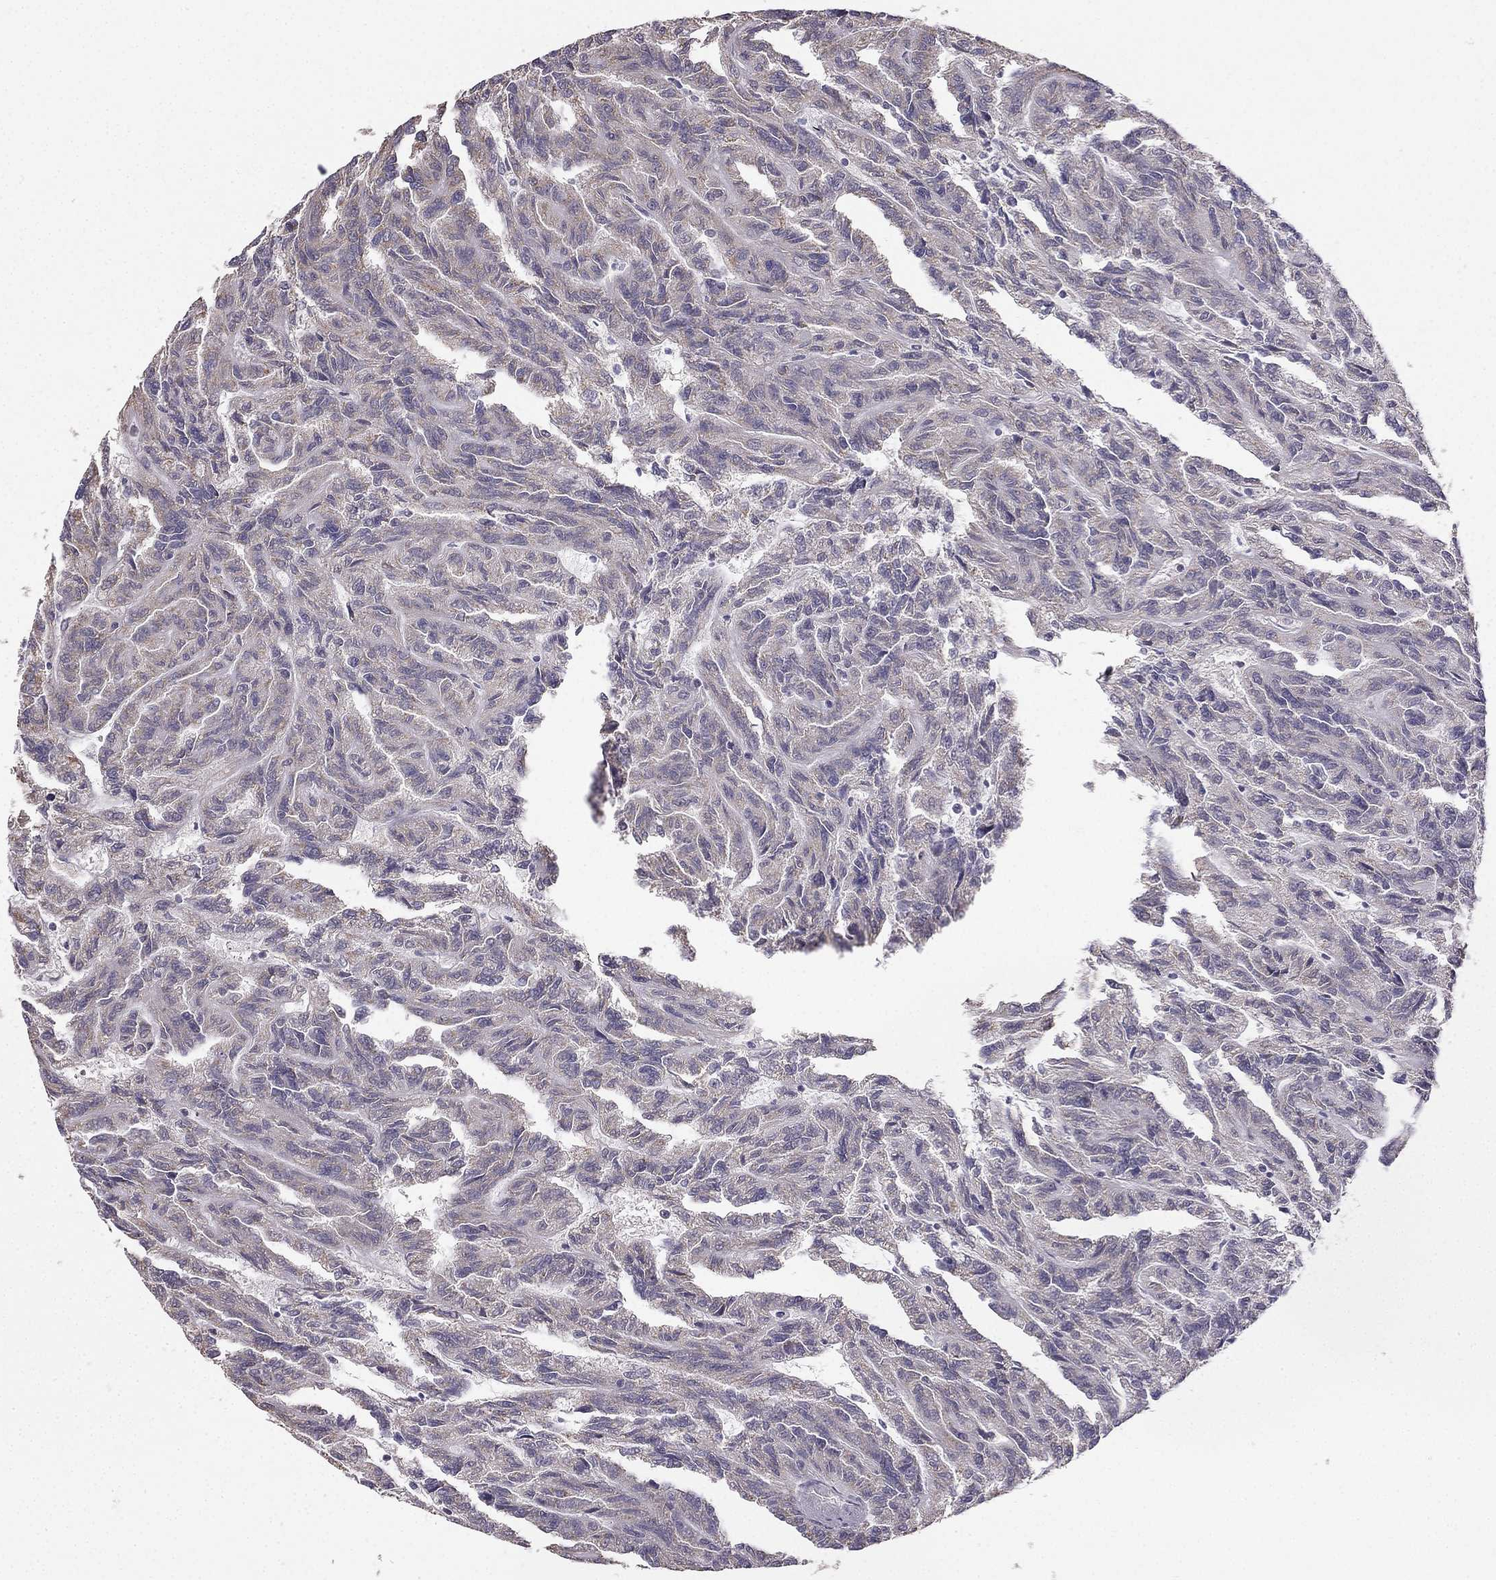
{"staining": {"intensity": "weak", "quantity": "25%-75%", "location": "cytoplasmic/membranous"}, "tissue": "renal cancer", "cell_type": "Tumor cells", "image_type": "cancer", "snomed": [{"axis": "morphology", "description": "Adenocarcinoma, NOS"}, {"axis": "topography", "description": "Kidney"}], "caption": "Human renal cancer (adenocarcinoma) stained with a brown dye displays weak cytoplasmic/membranous positive staining in approximately 25%-75% of tumor cells.", "gene": "TSPYL5", "patient": {"sex": "male", "age": 79}}